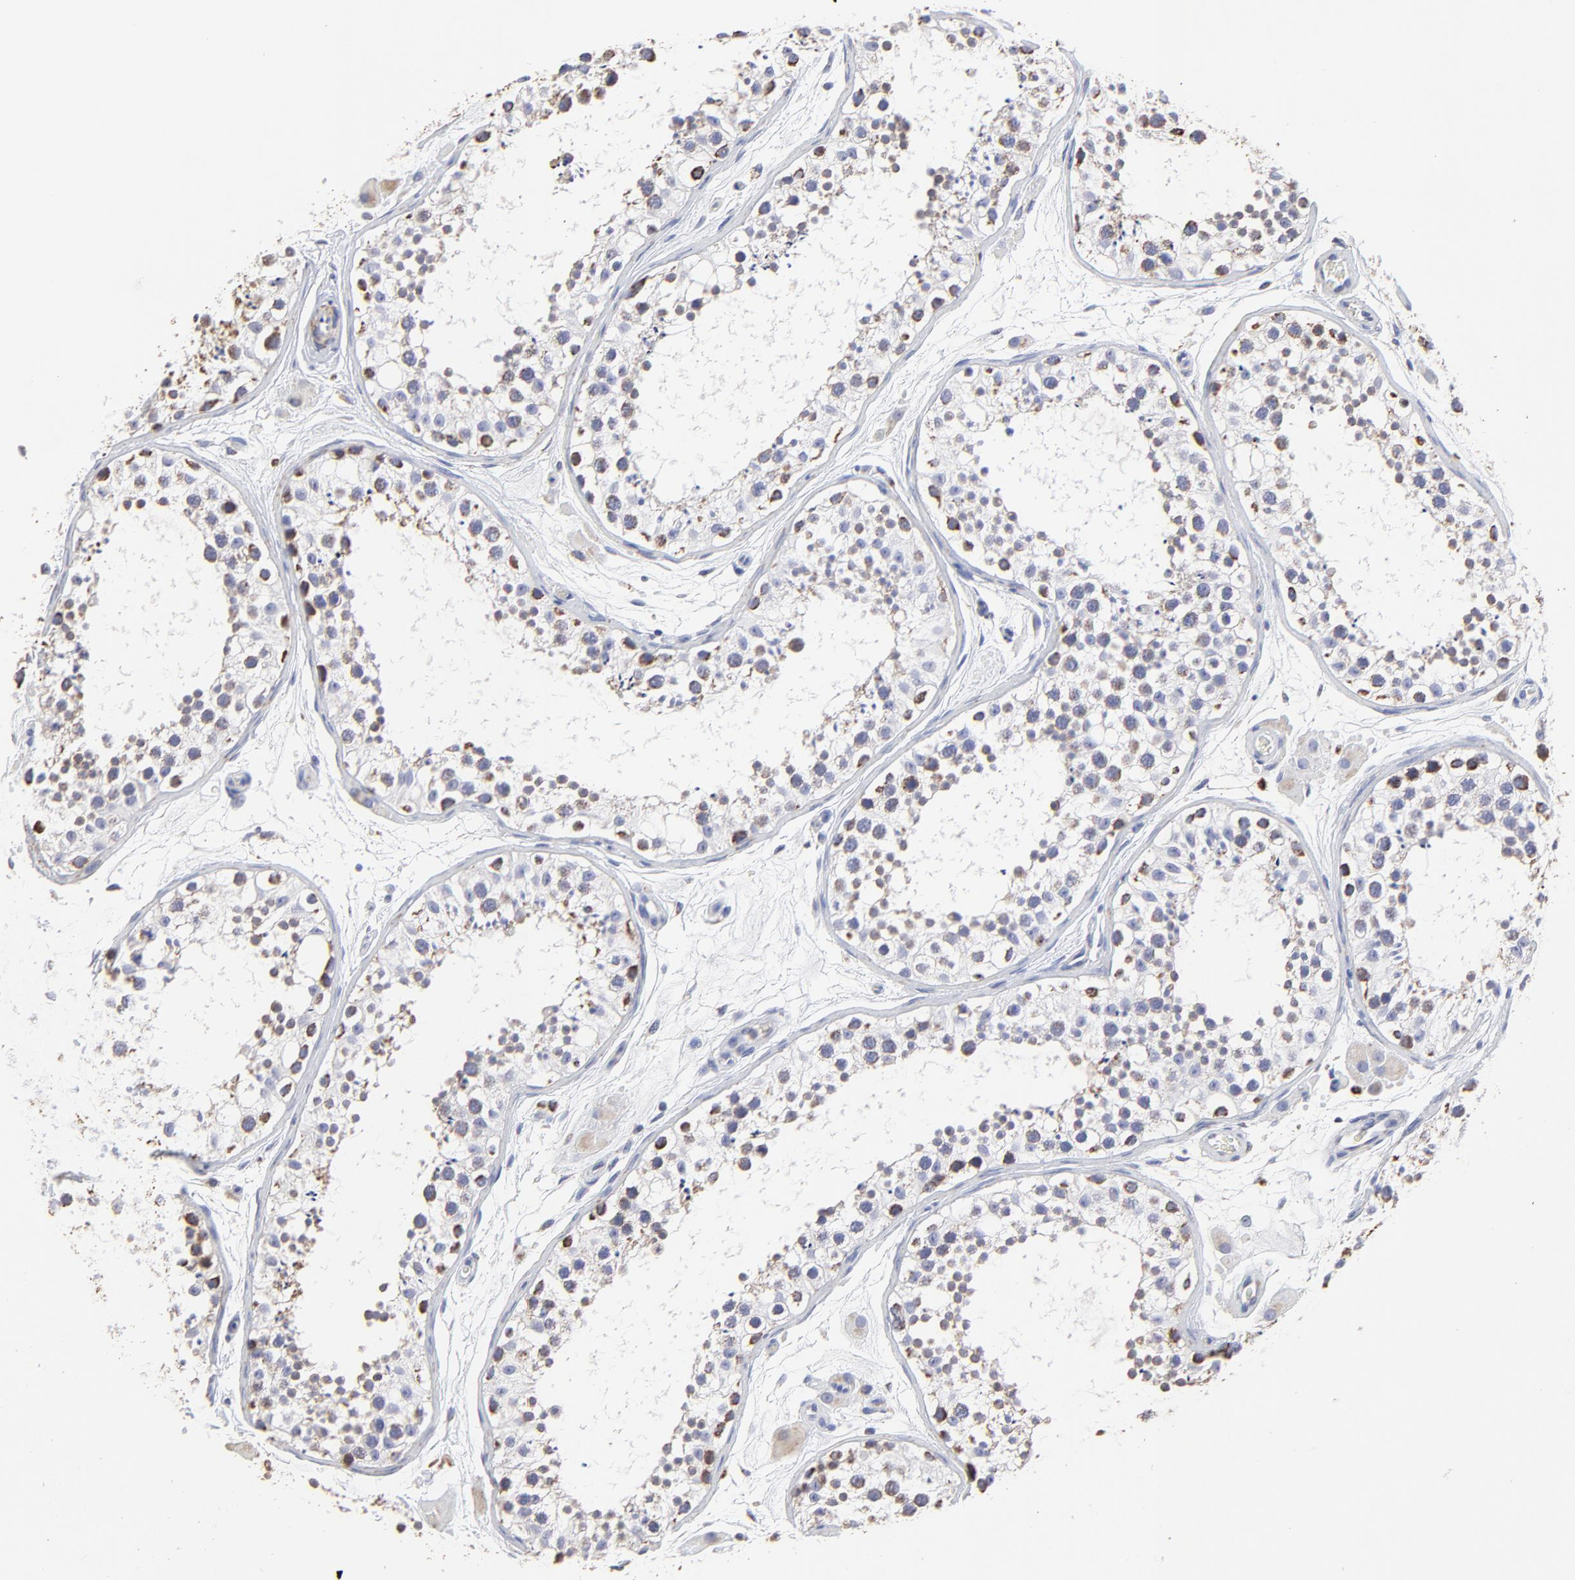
{"staining": {"intensity": "moderate", "quantity": "25%-75%", "location": "cytoplasmic/membranous"}, "tissue": "testis", "cell_type": "Cells in seminiferous ducts", "image_type": "normal", "snomed": [{"axis": "morphology", "description": "Normal tissue, NOS"}, {"axis": "topography", "description": "Testis"}], "caption": "The image demonstrates a brown stain indicating the presence of a protein in the cytoplasmic/membranous of cells in seminiferous ducts in testis. The staining is performed using DAB brown chromogen to label protein expression. The nuclei are counter-stained blue using hematoxylin.", "gene": "PINK1", "patient": {"sex": "male", "age": 29}}